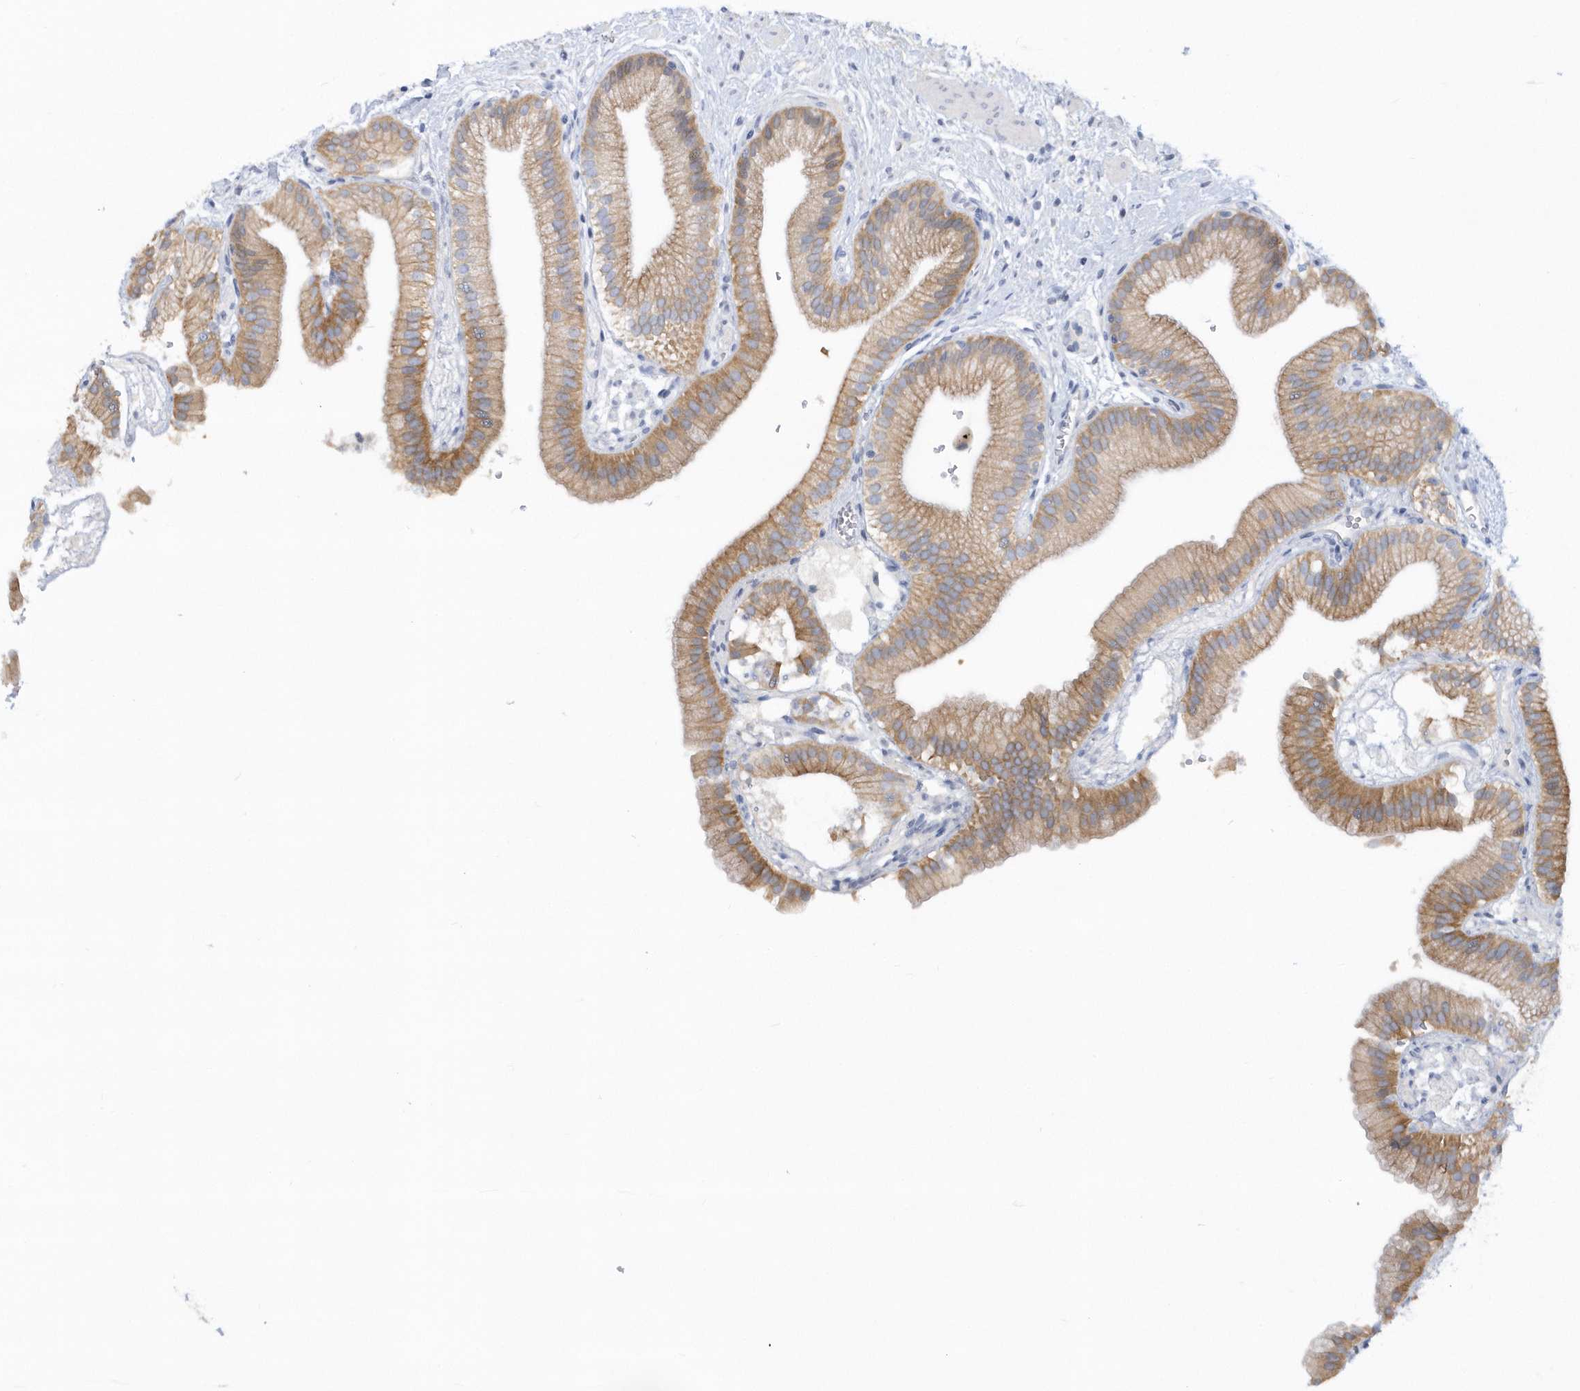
{"staining": {"intensity": "moderate", "quantity": ">75%", "location": "cytoplasmic/membranous"}, "tissue": "gallbladder", "cell_type": "Glandular cells", "image_type": "normal", "snomed": [{"axis": "morphology", "description": "Normal tissue, NOS"}, {"axis": "topography", "description": "Gallbladder"}], "caption": "Gallbladder stained with IHC exhibits moderate cytoplasmic/membranous expression in approximately >75% of glandular cells. (DAB = brown stain, brightfield microscopy at high magnification).", "gene": "RPEL1", "patient": {"sex": "male", "age": 55}}